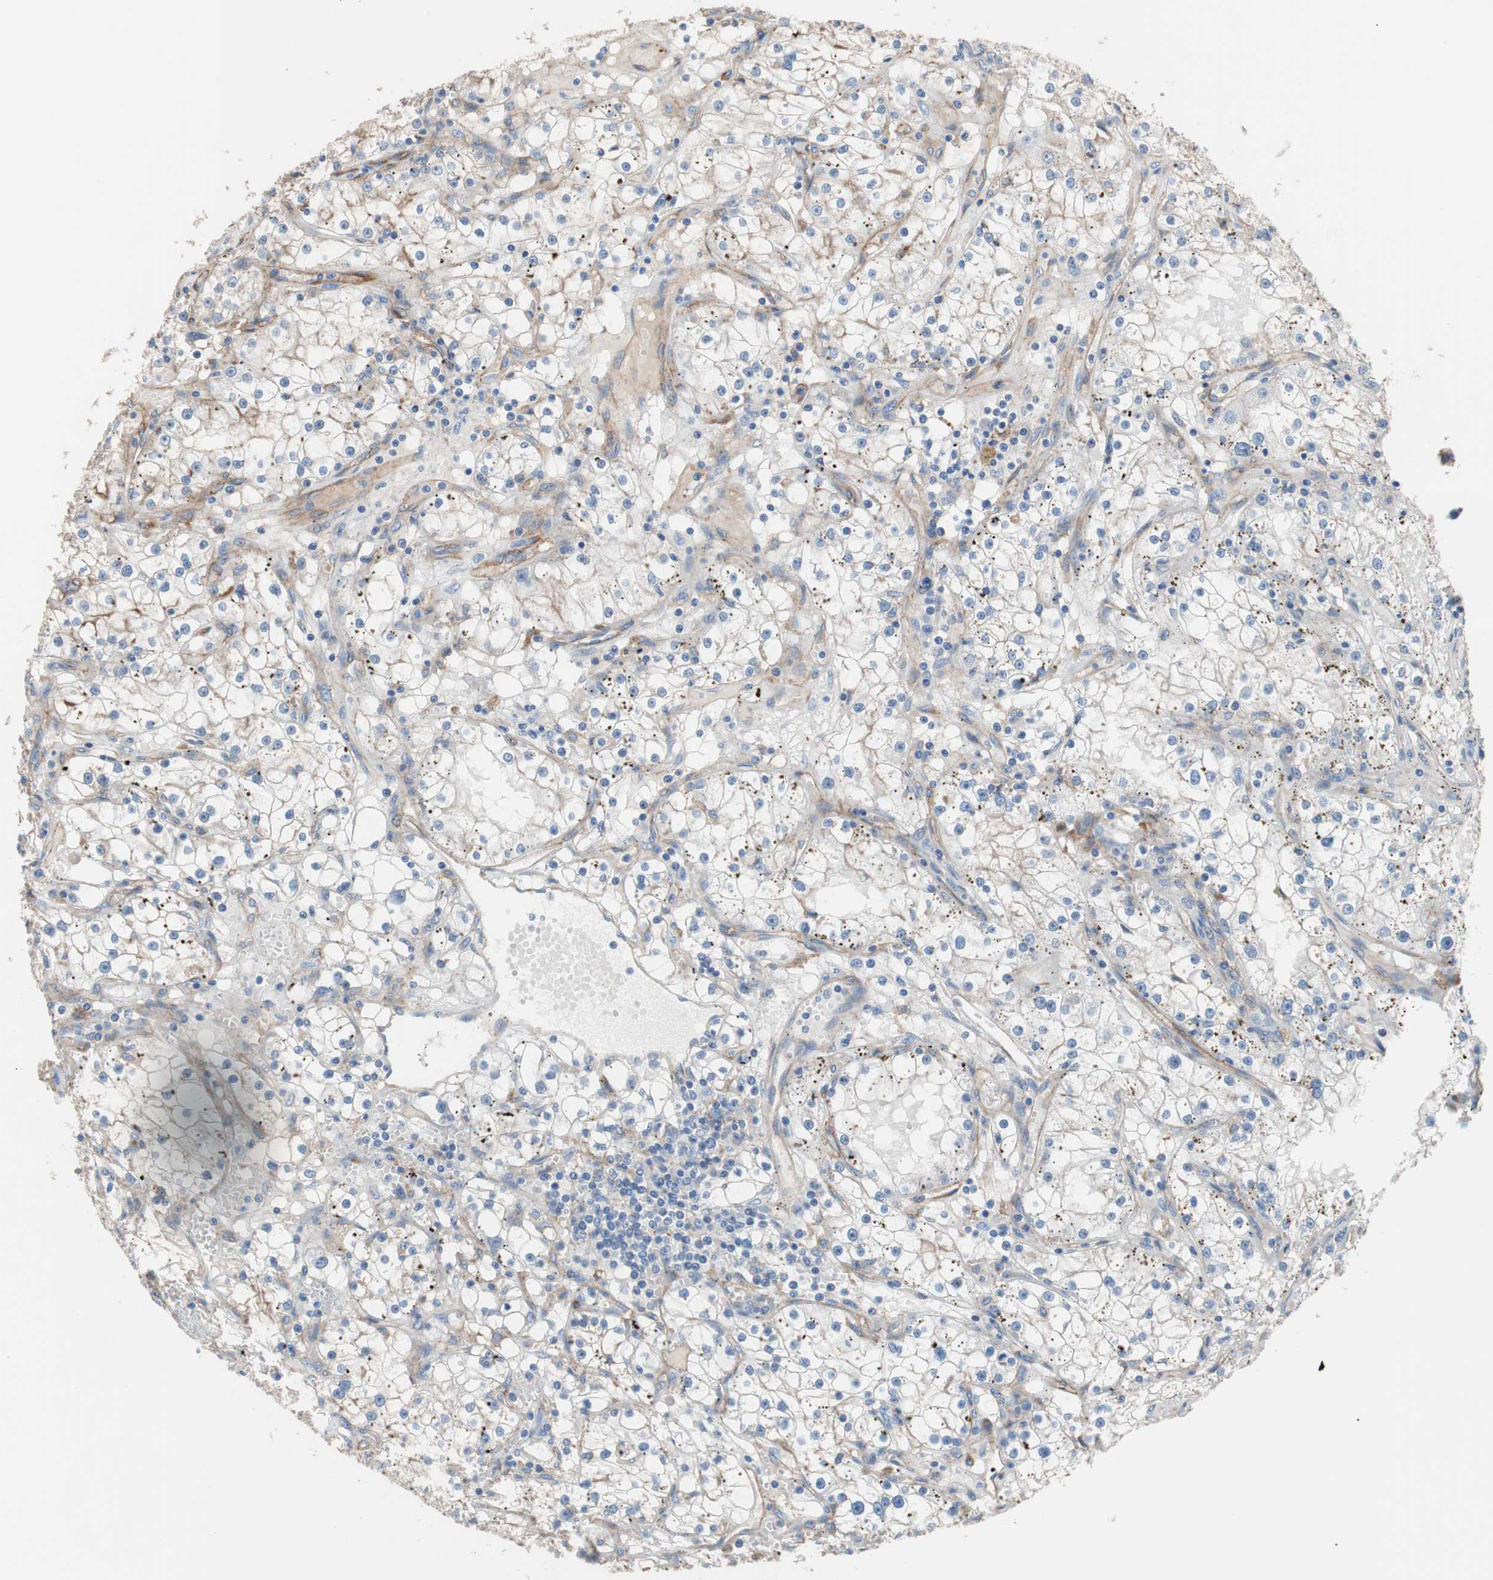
{"staining": {"intensity": "negative", "quantity": "none", "location": "none"}, "tissue": "renal cancer", "cell_type": "Tumor cells", "image_type": "cancer", "snomed": [{"axis": "morphology", "description": "Adenocarcinoma, NOS"}, {"axis": "topography", "description": "Kidney"}], "caption": "The IHC micrograph has no significant positivity in tumor cells of renal cancer (adenocarcinoma) tissue.", "gene": "CD81", "patient": {"sex": "male", "age": 56}}